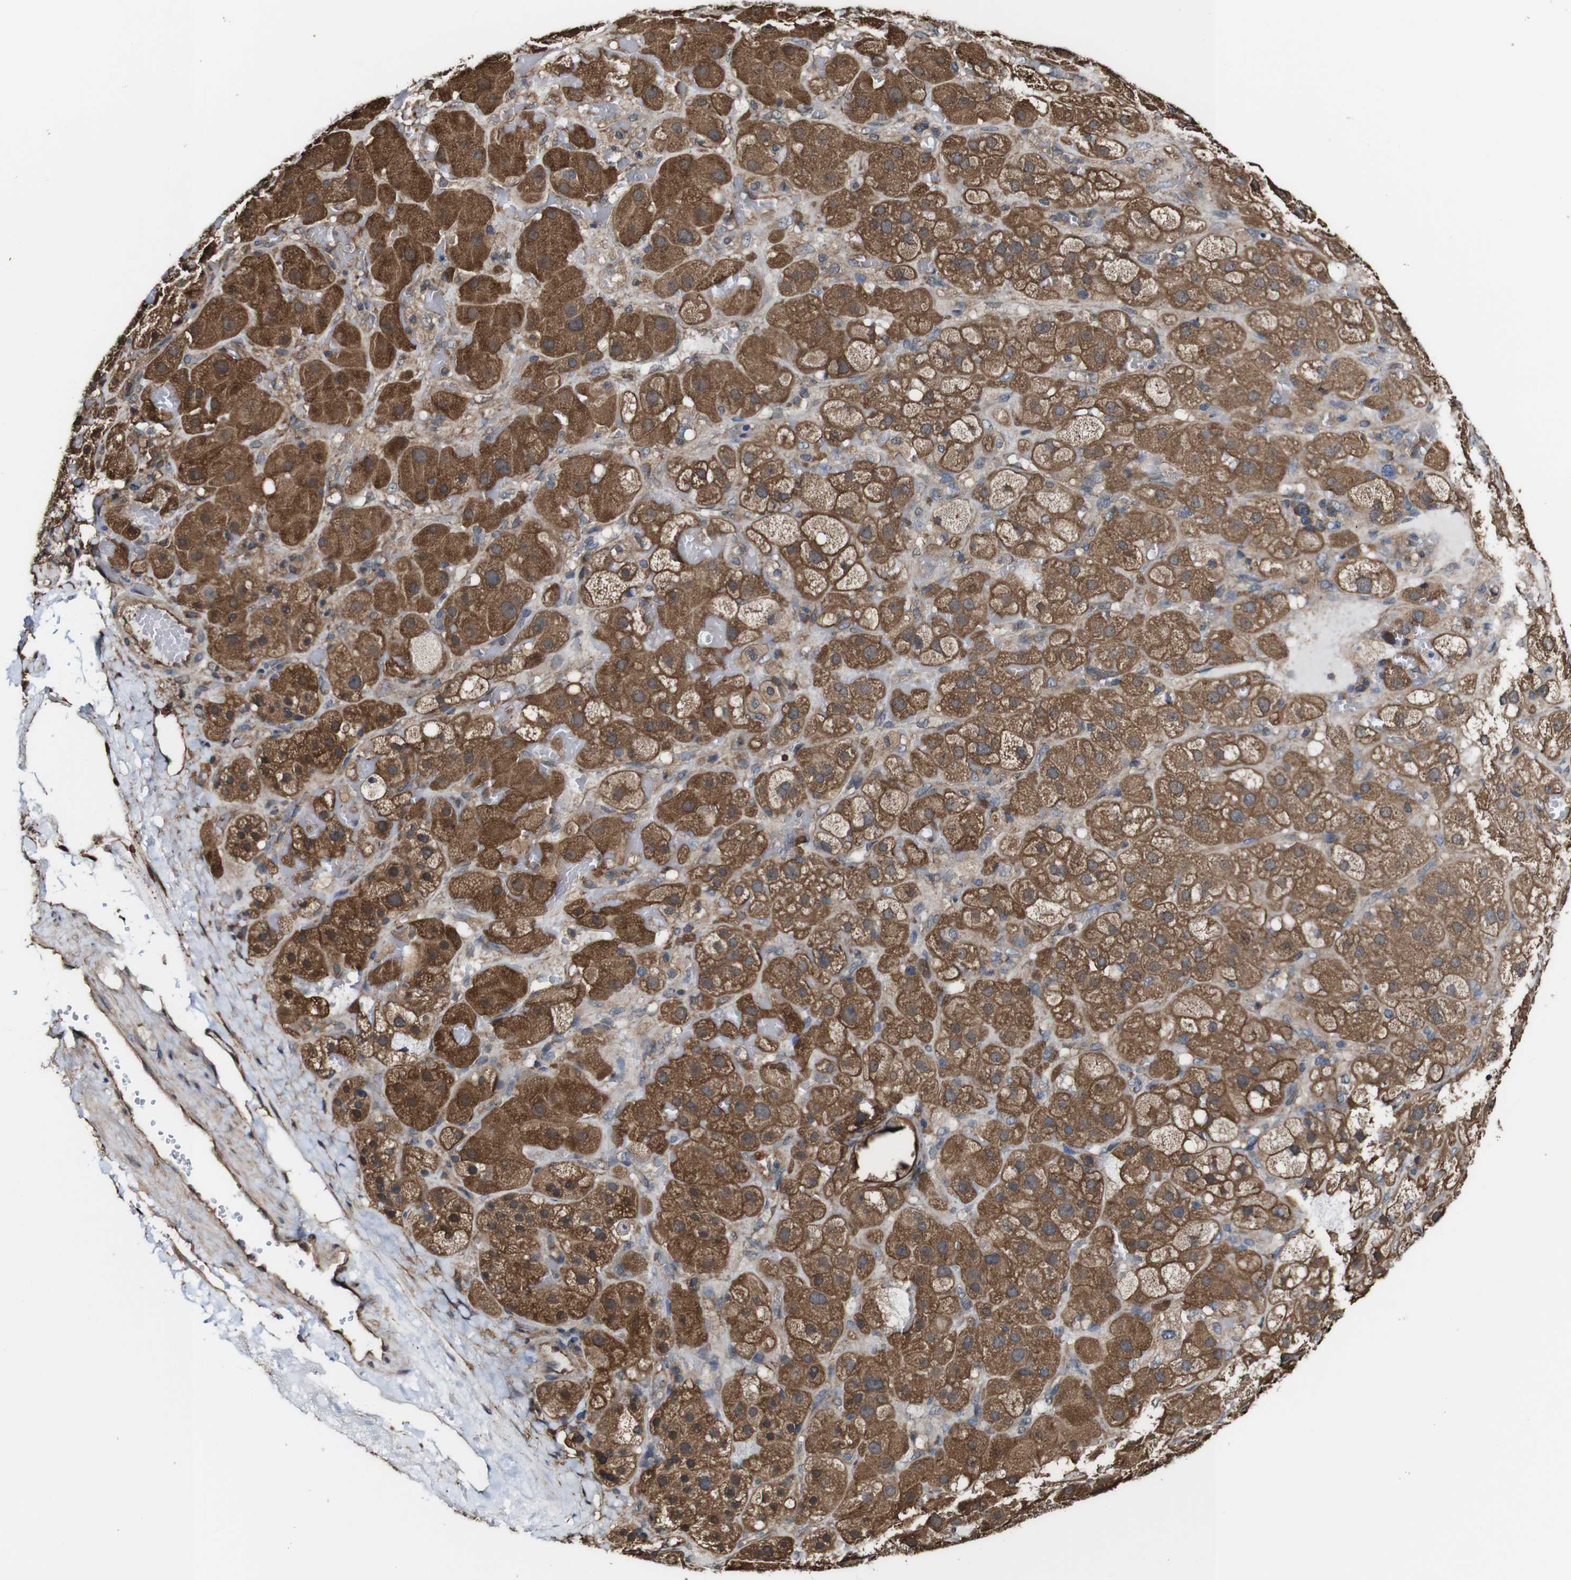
{"staining": {"intensity": "moderate", "quantity": ">75%", "location": "cytoplasmic/membranous"}, "tissue": "adrenal gland", "cell_type": "Glandular cells", "image_type": "normal", "snomed": [{"axis": "morphology", "description": "Normal tissue, NOS"}, {"axis": "topography", "description": "Adrenal gland"}], "caption": "Immunohistochemistry (IHC) (DAB) staining of normal human adrenal gland demonstrates moderate cytoplasmic/membranous protein positivity in about >75% of glandular cells. Nuclei are stained in blue.", "gene": "PTPRR", "patient": {"sex": "female", "age": 47}}